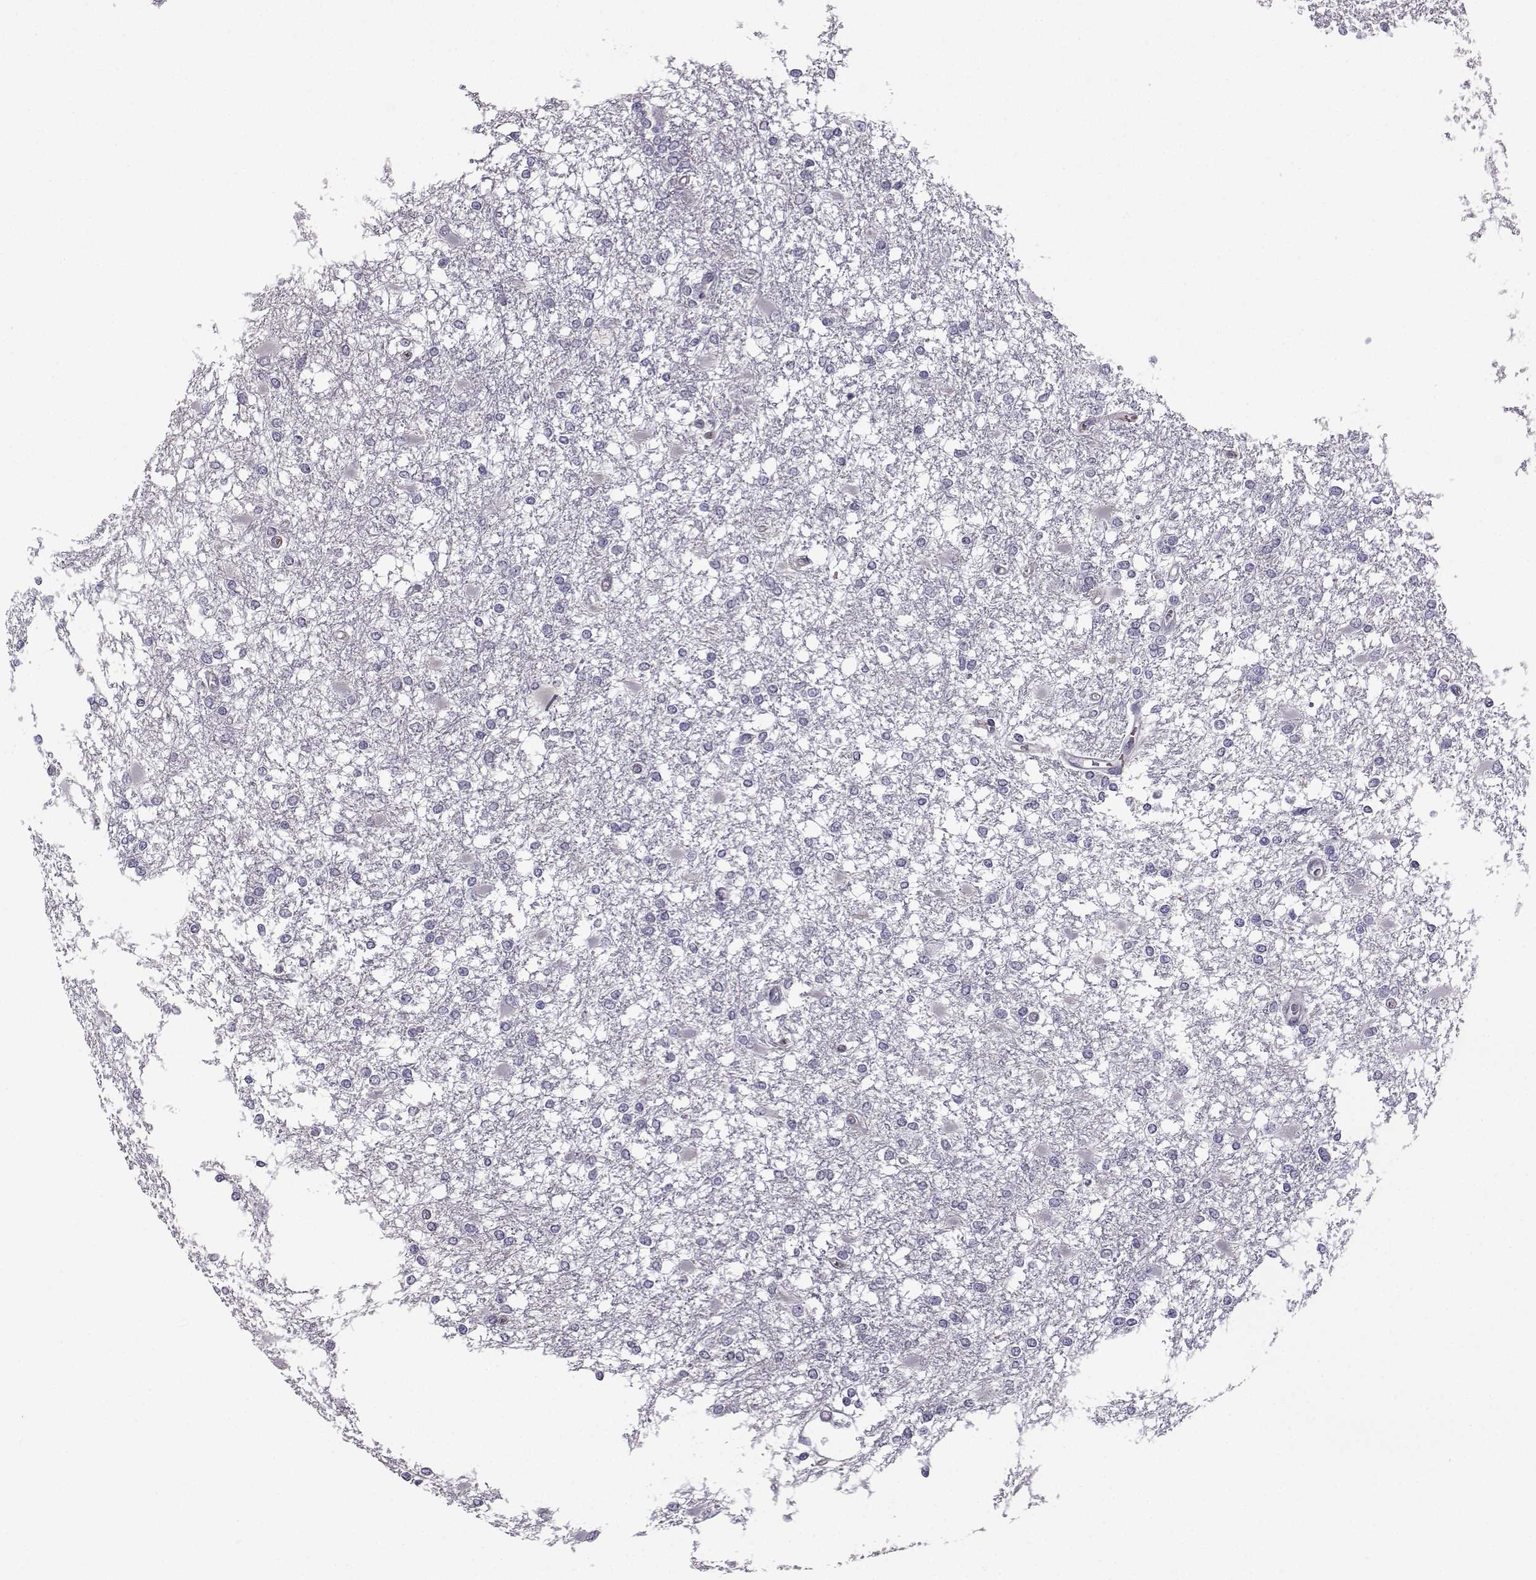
{"staining": {"intensity": "negative", "quantity": "none", "location": "none"}, "tissue": "glioma", "cell_type": "Tumor cells", "image_type": "cancer", "snomed": [{"axis": "morphology", "description": "Glioma, malignant, High grade"}, {"axis": "topography", "description": "Cerebral cortex"}], "caption": "Tumor cells are negative for protein expression in human malignant high-grade glioma.", "gene": "FCAMR", "patient": {"sex": "male", "age": 79}}